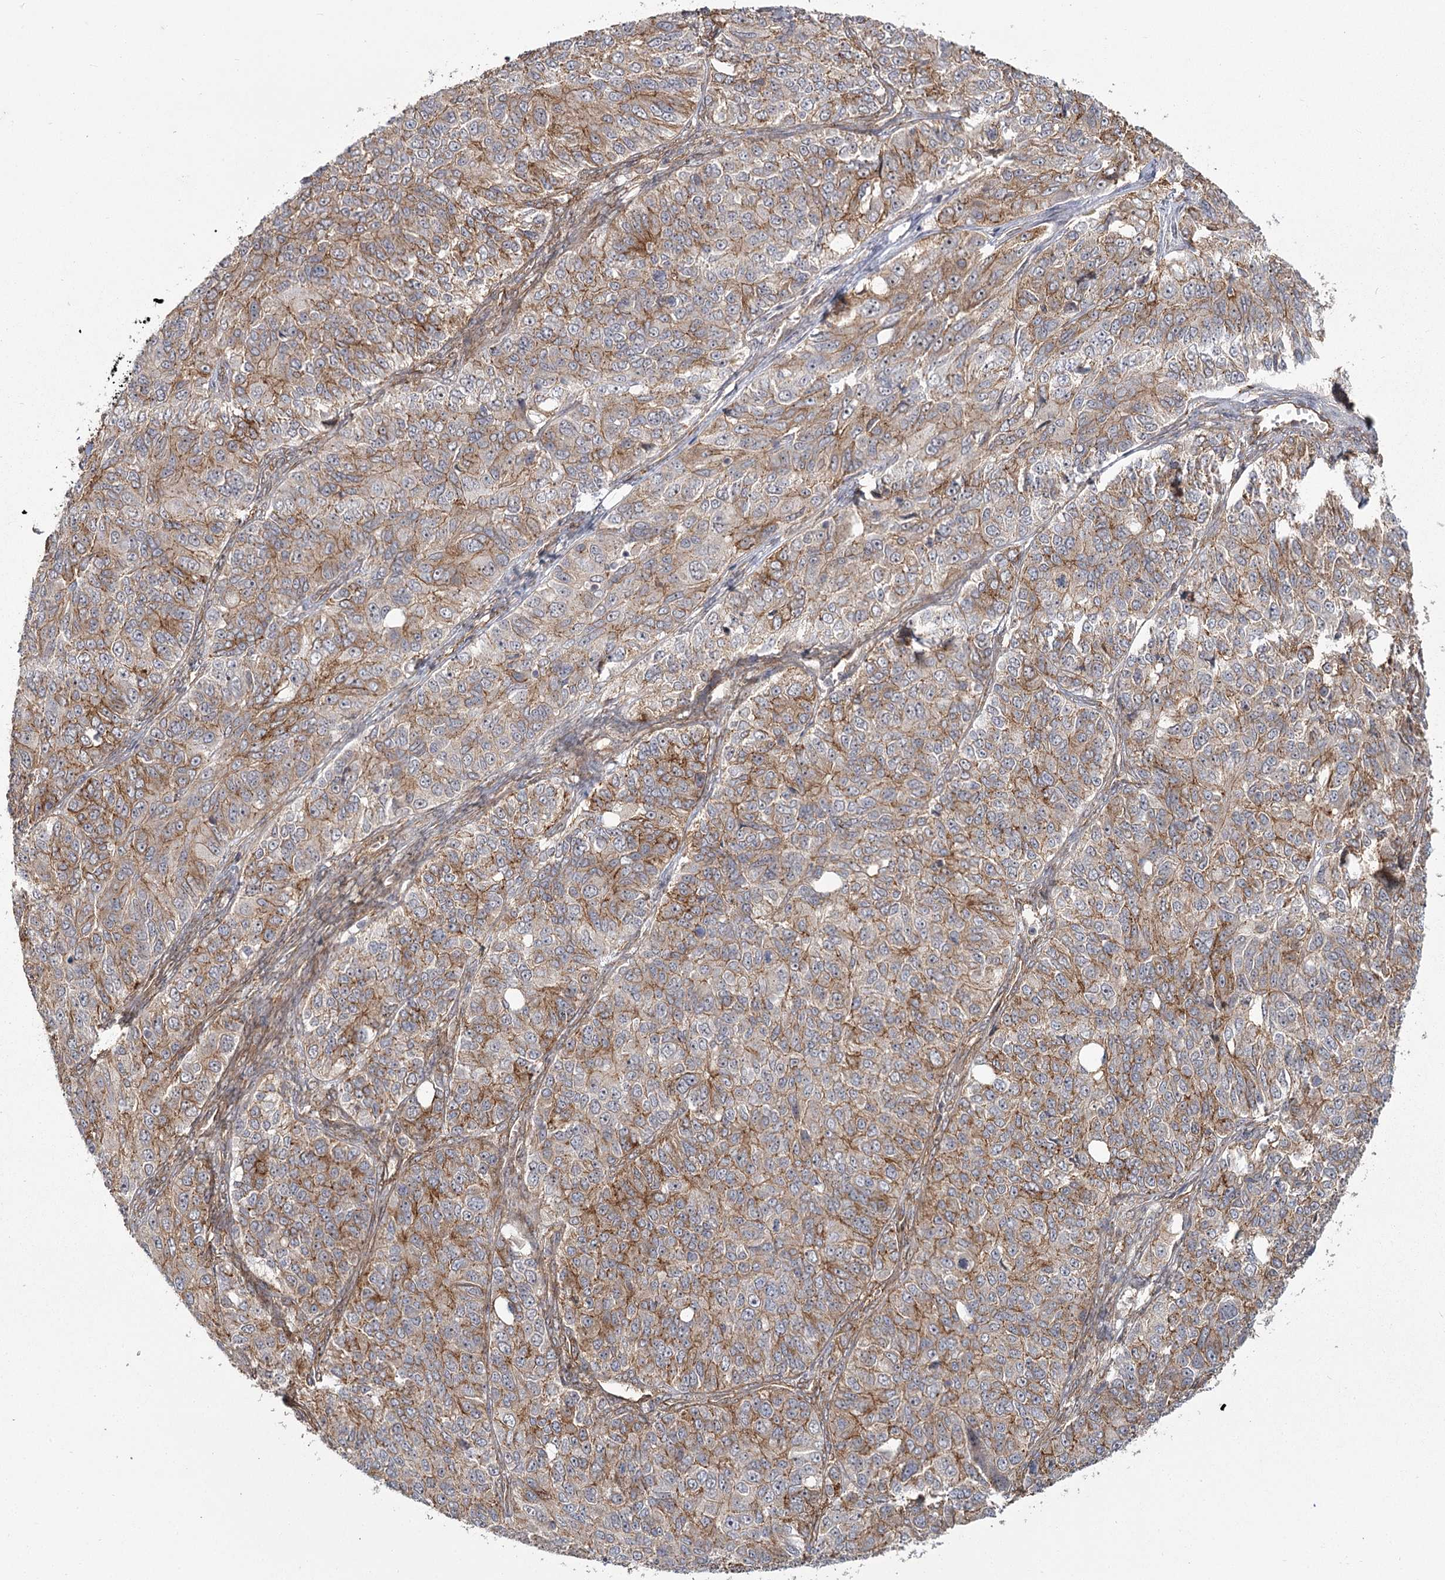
{"staining": {"intensity": "moderate", "quantity": "25%-75%", "location": "cytoplasmic/membranous"}, "tissue": "ovarian cancer", "cell_type": "Tumor cells", "image_type": "cancer", "snomed": [{"axis": "morphology", "description": "Carcinoma, endometroid"}, {"axis": "topography", "description": "Ovary"}], "caption": "The micrograph shows a brown stain indicating the presence of a protein in the cytoplasmic/membranous of tumor cells in ovarian cancer (endometroid carcinoma). (DAB (3,3'-diaminobenzidine) IHC with brightfield microscopy, high magnification).", "gene": "RPP14", "patient": {"sex": "female", "age": 51}}